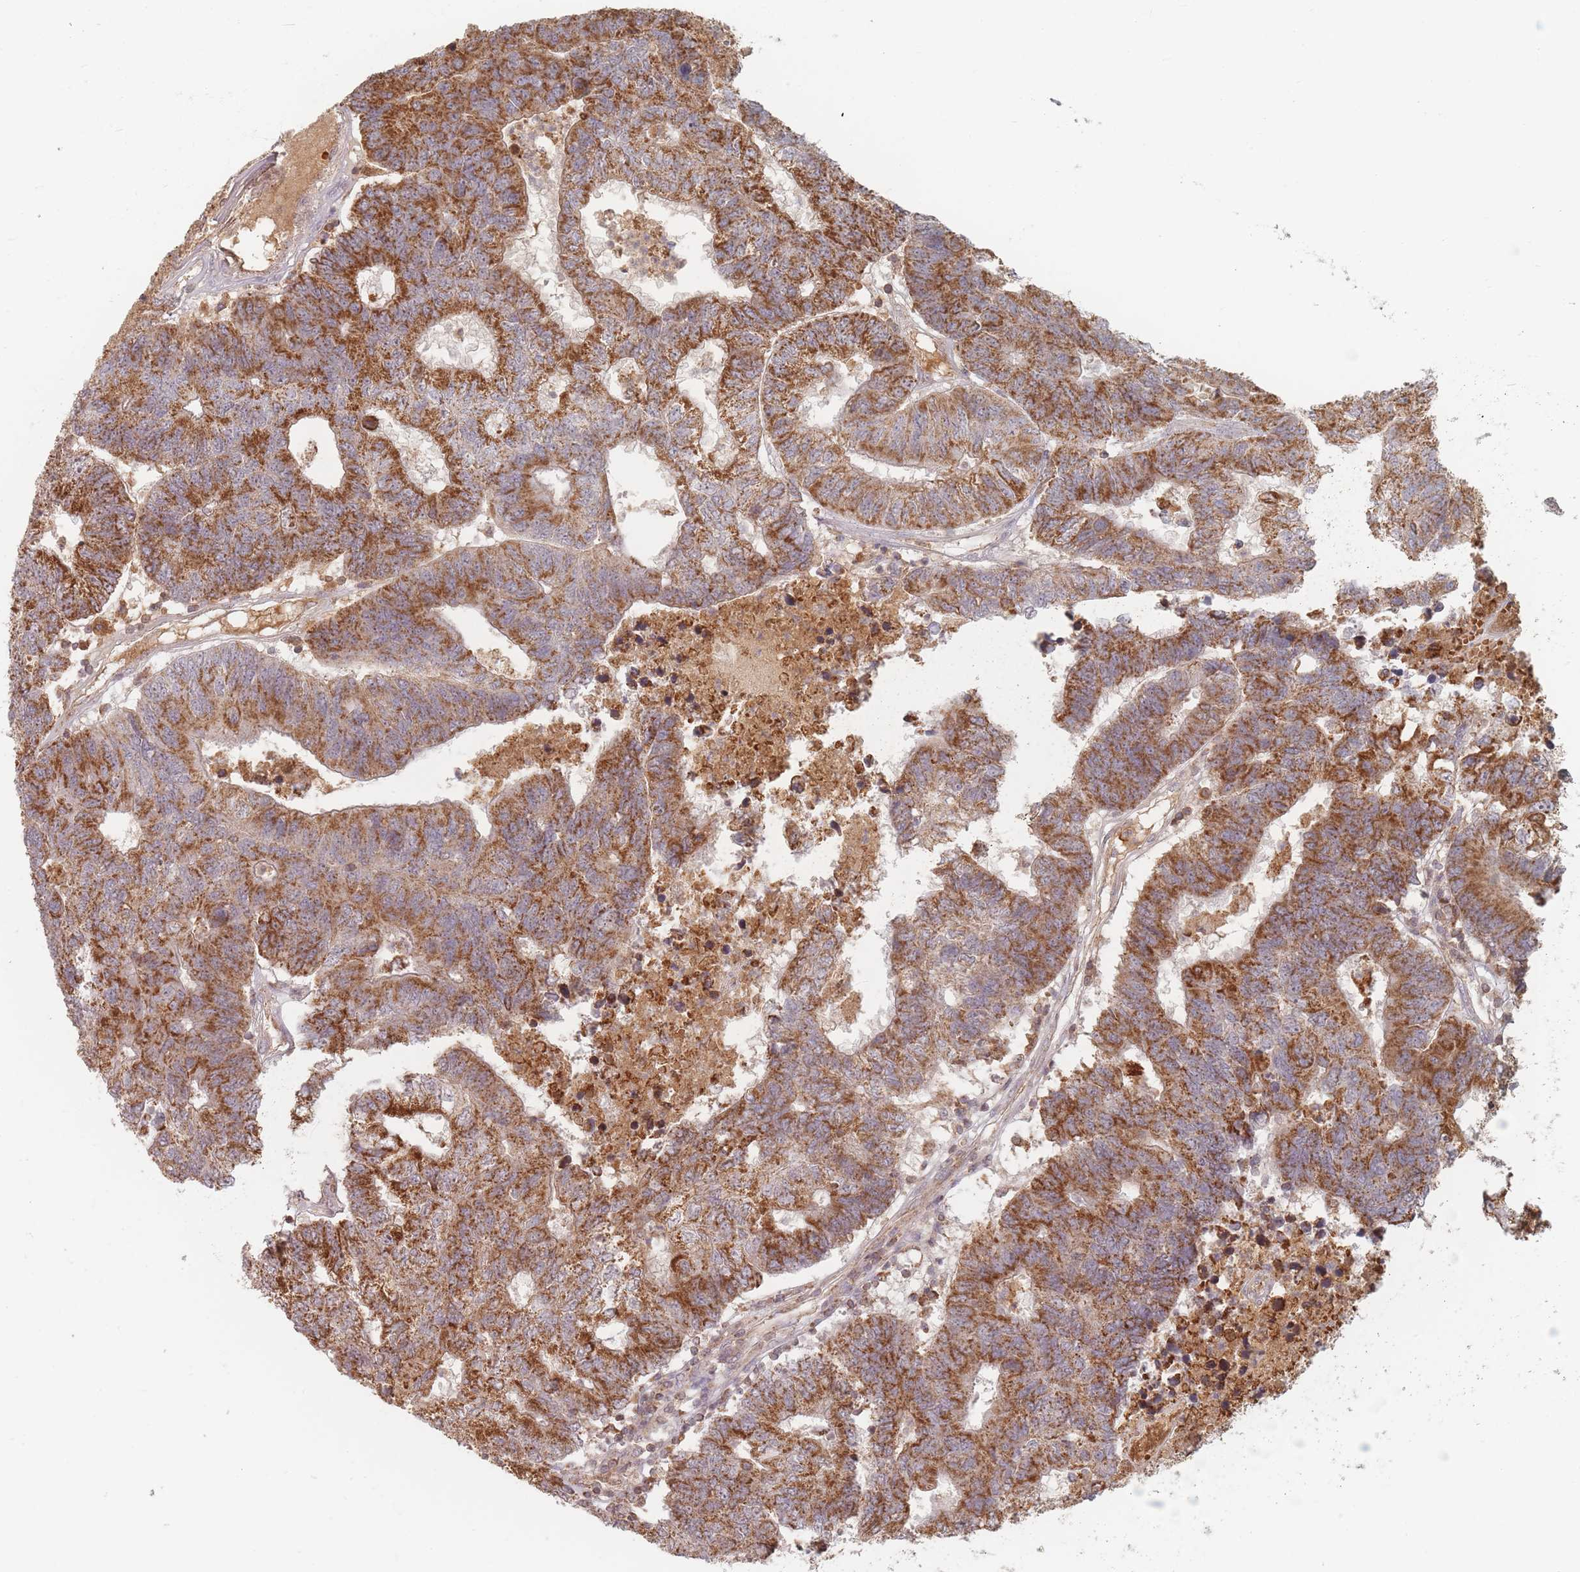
{"staining": {"intensity": "strong", "quantity": ">75%", "location": "cytoplasmic/membranous"}, "tissue": "colorectal cancer", "cell_type": "Tumor cells", "image_type": "cancer", "snomed": [{"axis": "morphology", "description": "Adenocarcinoma, NOS"}, {"axis": "topography", "description": "Colon"}], "caption": "This is an image of immunohistochemistry (IHC) staining of colorectal adenocarcinoma, which shows strong staining in the cytoplasmic/membranous of tumor cells.", "gene": "OR2M4", "patient": {"sex": "female", "age": 48}}